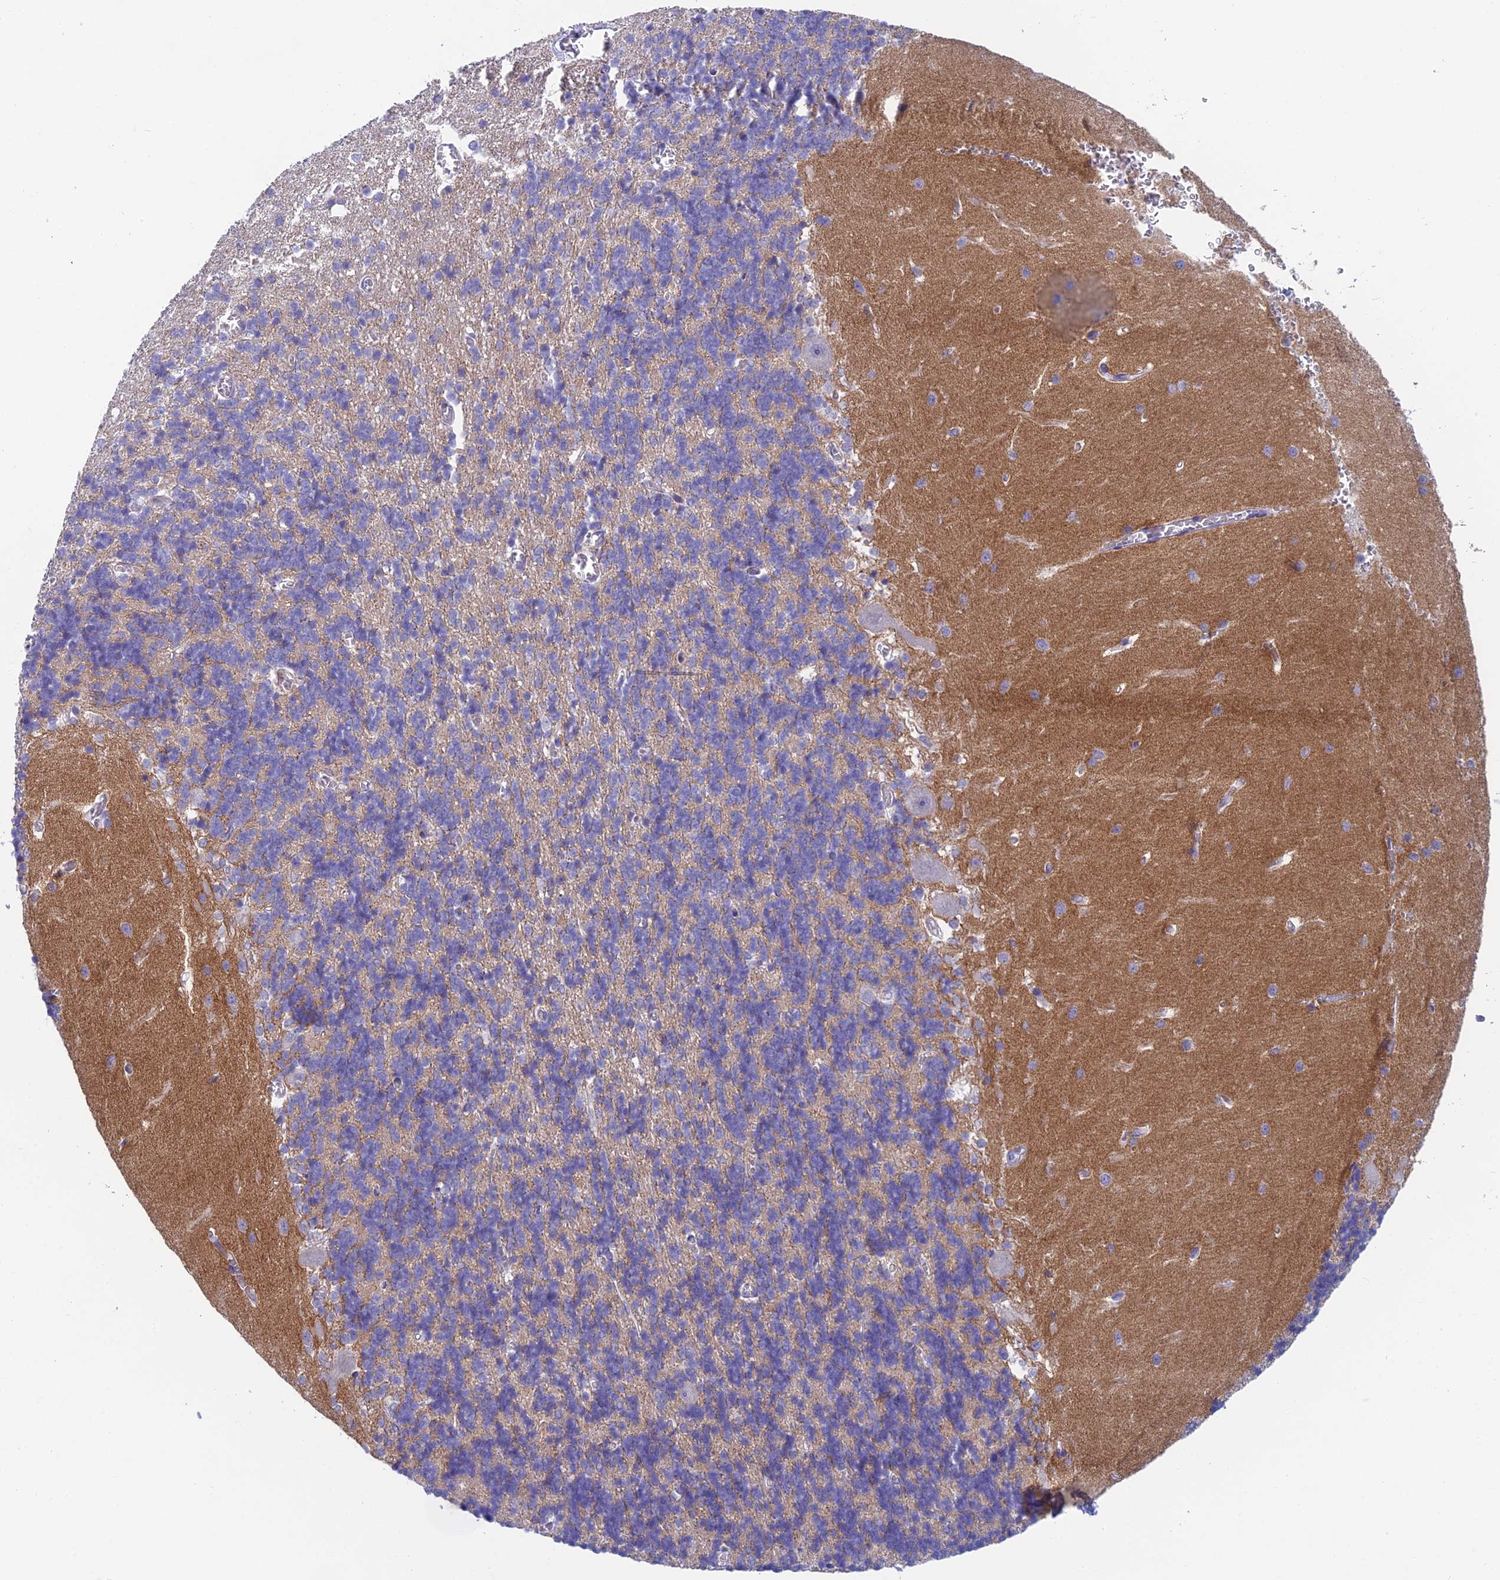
{"staining": {"intensity": "negative", "quantity": "none", "location": "none"}, "tissue": "cerebellum", "cell_type": "Cells in granular layer", "image_type": "normal", "snomed": [{"axis": "morphology", "description": "Normal tissue, NOS"}, {"axis": "topography", "description": "Cerebellum"}], "caption": "Cells in granular layer show no significant protein staining in normal cerebellum. (Brightfield microscopy of DAB immunohistochemistry (IHC) at high magnification).", "gene": "TMEM161B", "patient": {"sex": "male", "age": 37}}